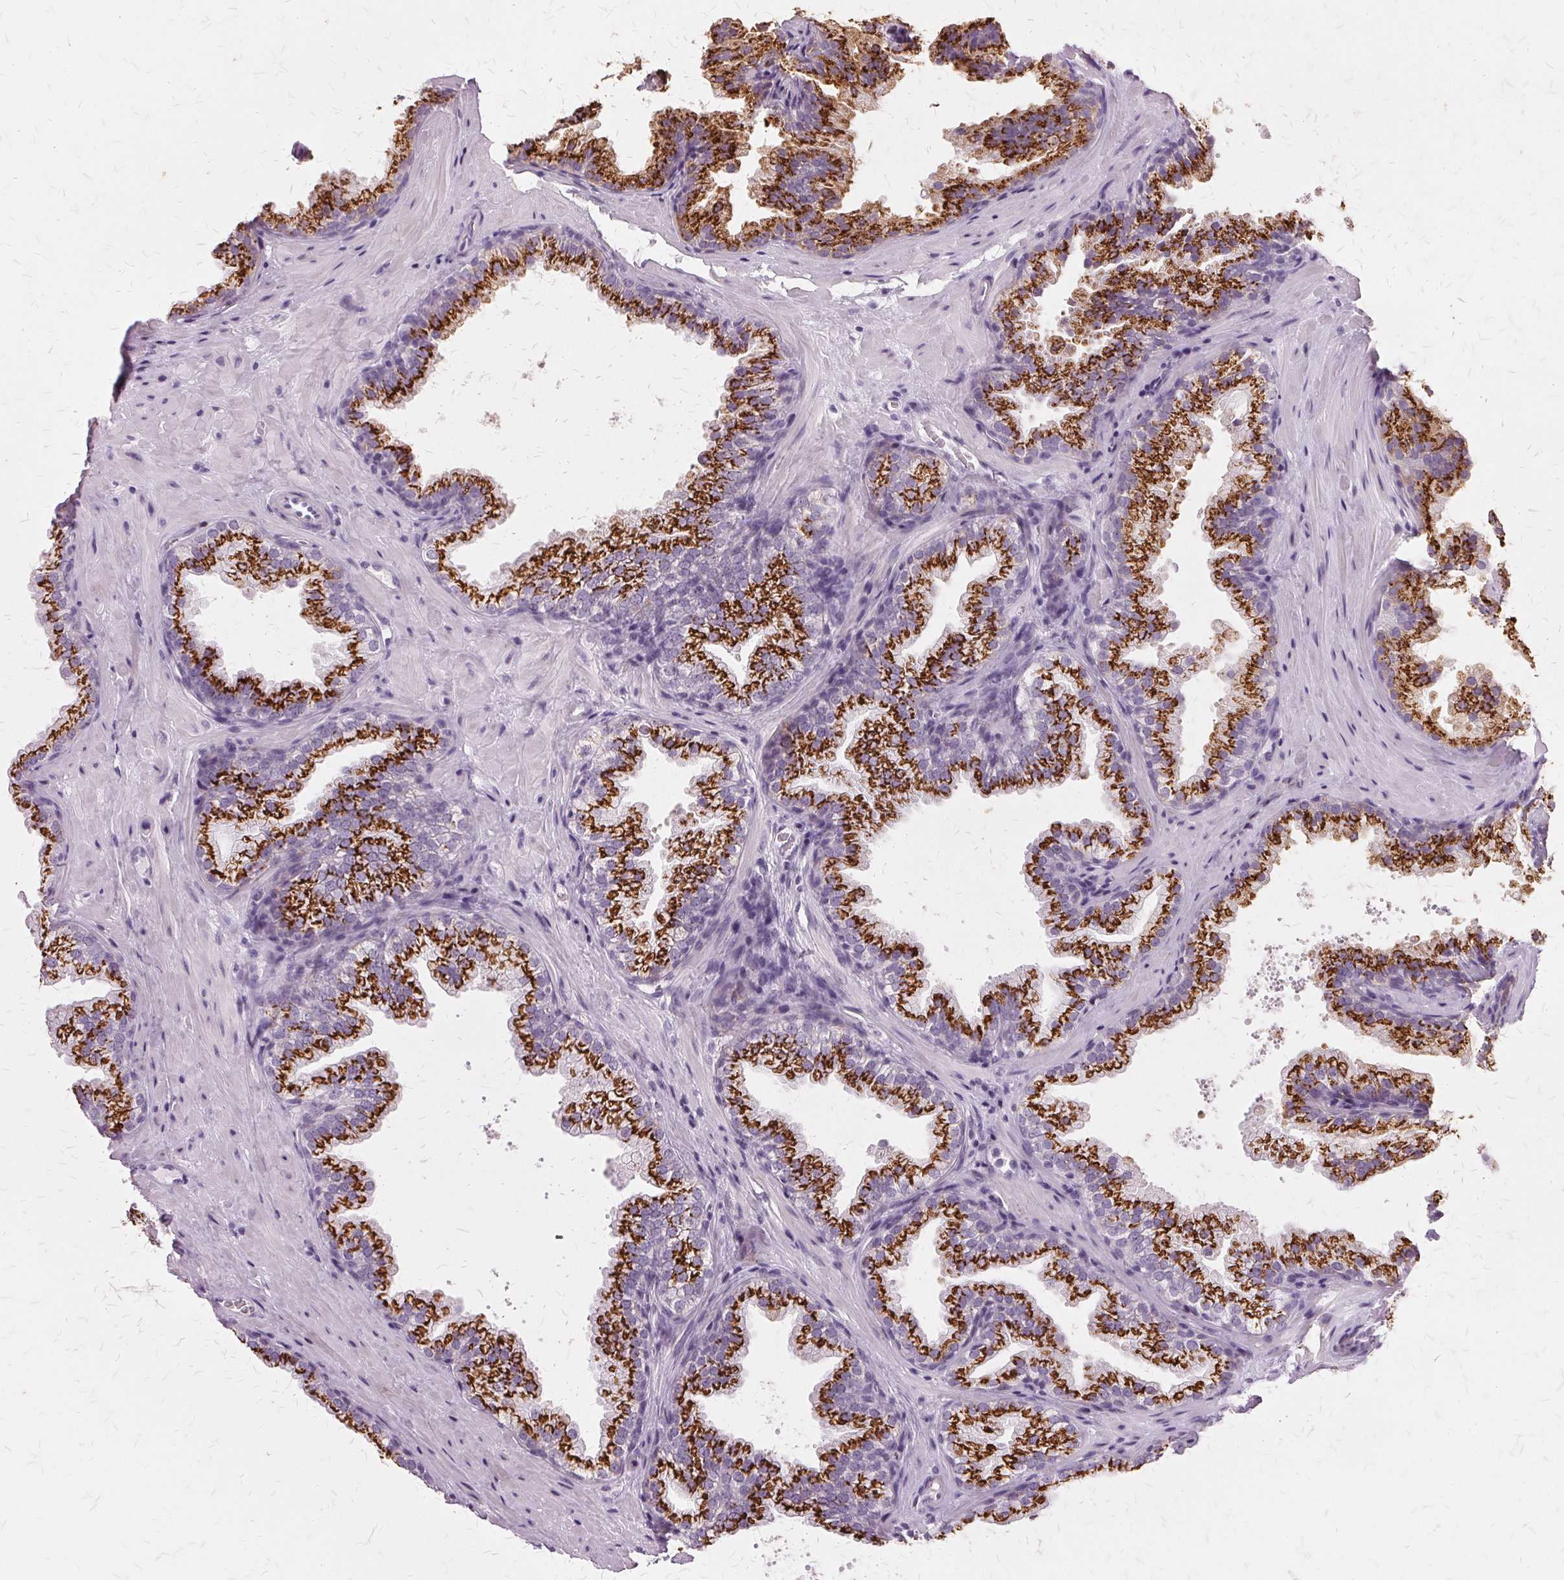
{"staining": {"intensity": "strong", "quantity": ">75%", "location": "cytoplasmic/membranous"}, "tissue": "prostate", "cell_type": "Glandular cells", "image_type": "normal", "snomed": [{"axis": "morphology", "description": "Normal tissue, NOS"}, {"axis": "topography", "description": "Prostate"}], "caption": "This micrograph displays normal prostate stained with immunohistochemistry to label a protein in brown. The cytoplasmic/membranous of glandular cells show strong positivity for the protein. Nuclei are counter-stained blue.", "gene": "SLC45A3", "patient": {"sex": "male", "age": 37}}